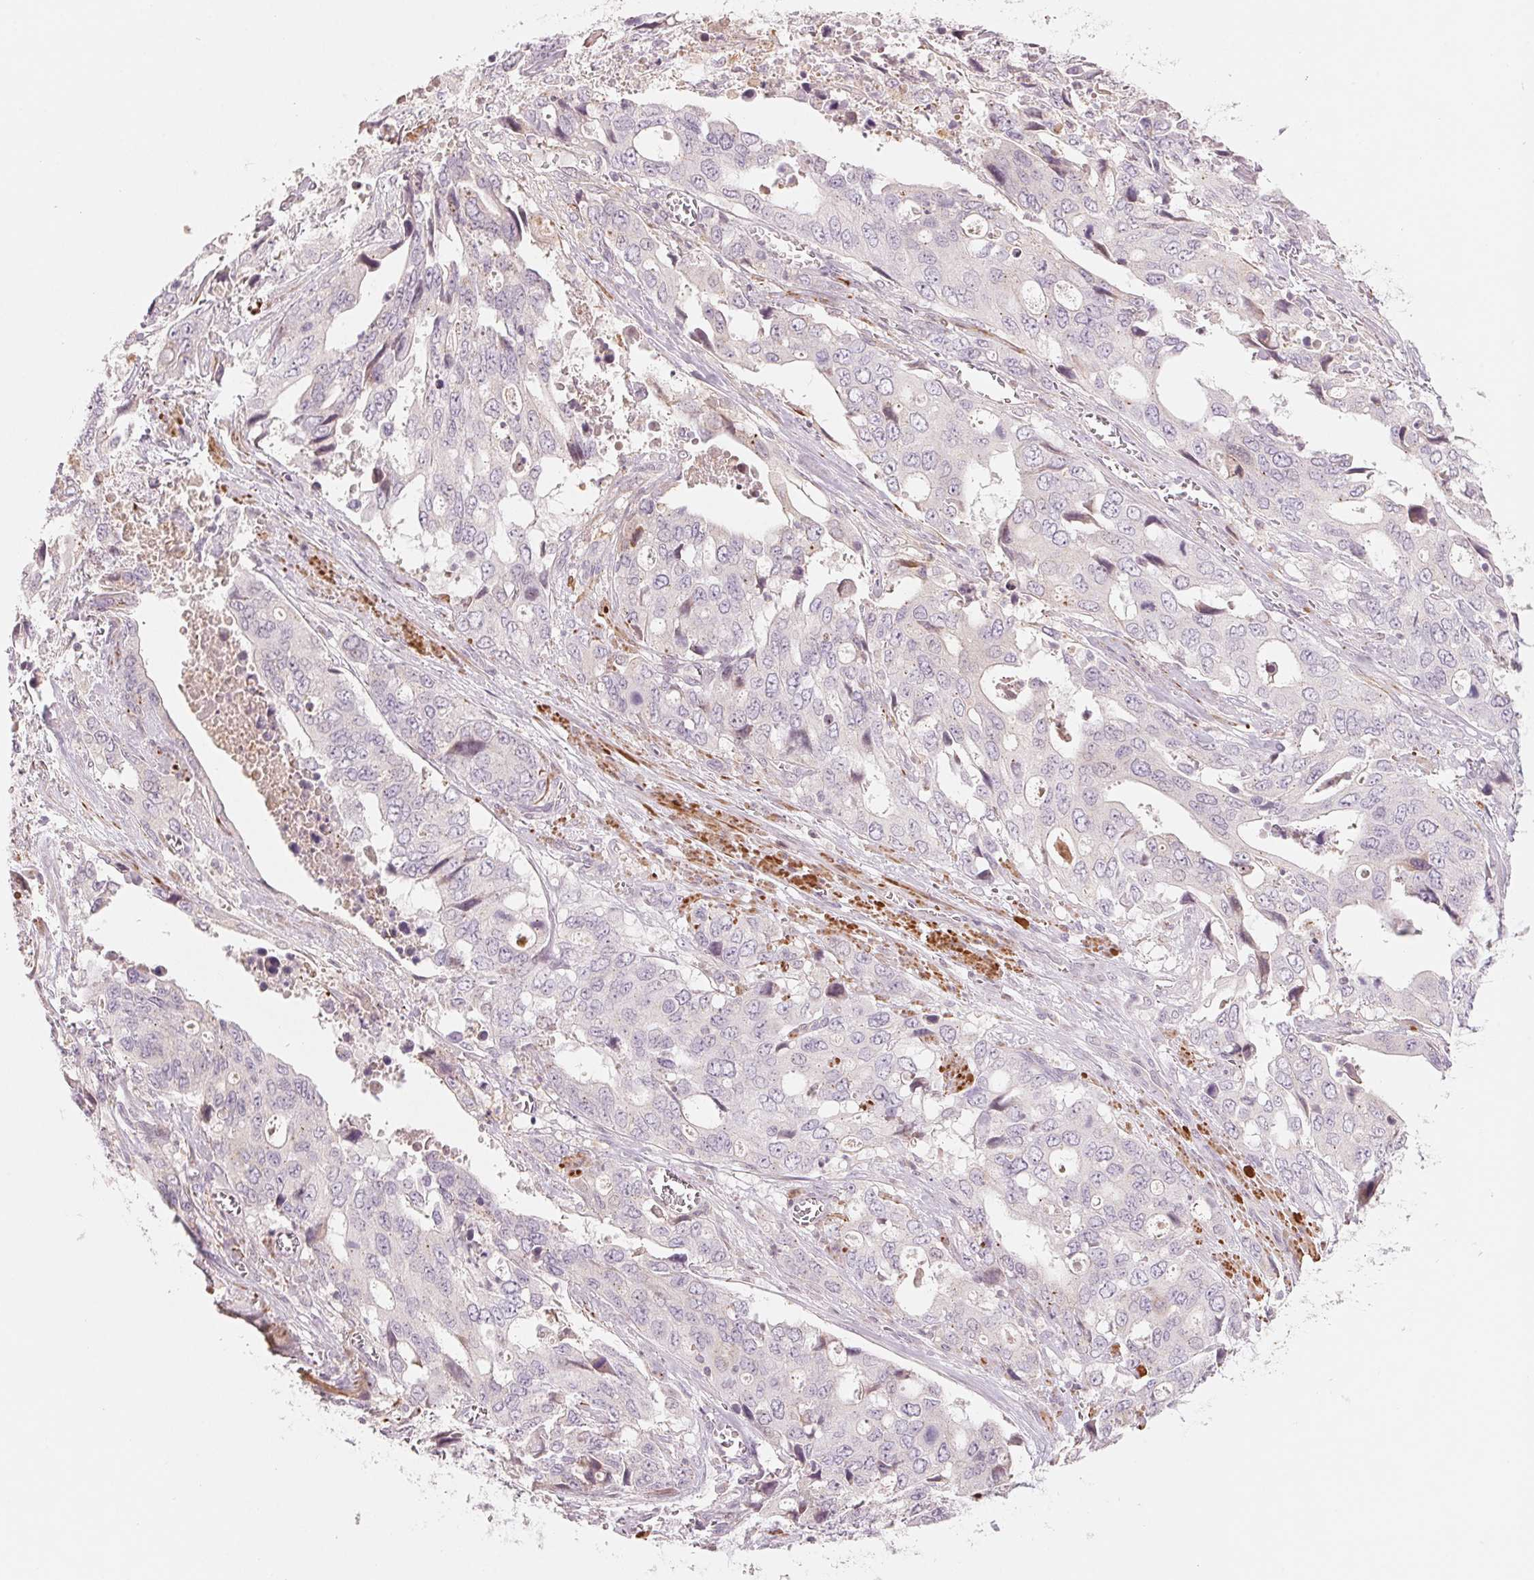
{"staining": {"intensity": "negative", "quantity": "none", "location": "none"}, "tissue": "stomach cancer", "cell_type": "Tumor cells", "image_type": "cancer", "snomed": [{"axis": "morphology", "description": "Adenocarcinoma, NOS"}, {"axis": "topography", "description": "Stomach, upper"}], "caption": "IHC of stomach adenocarcinoma displays no positivity in tumor cells.", "gene": "SLC17A4", "patient": {"sex": "male", "age": 74}}